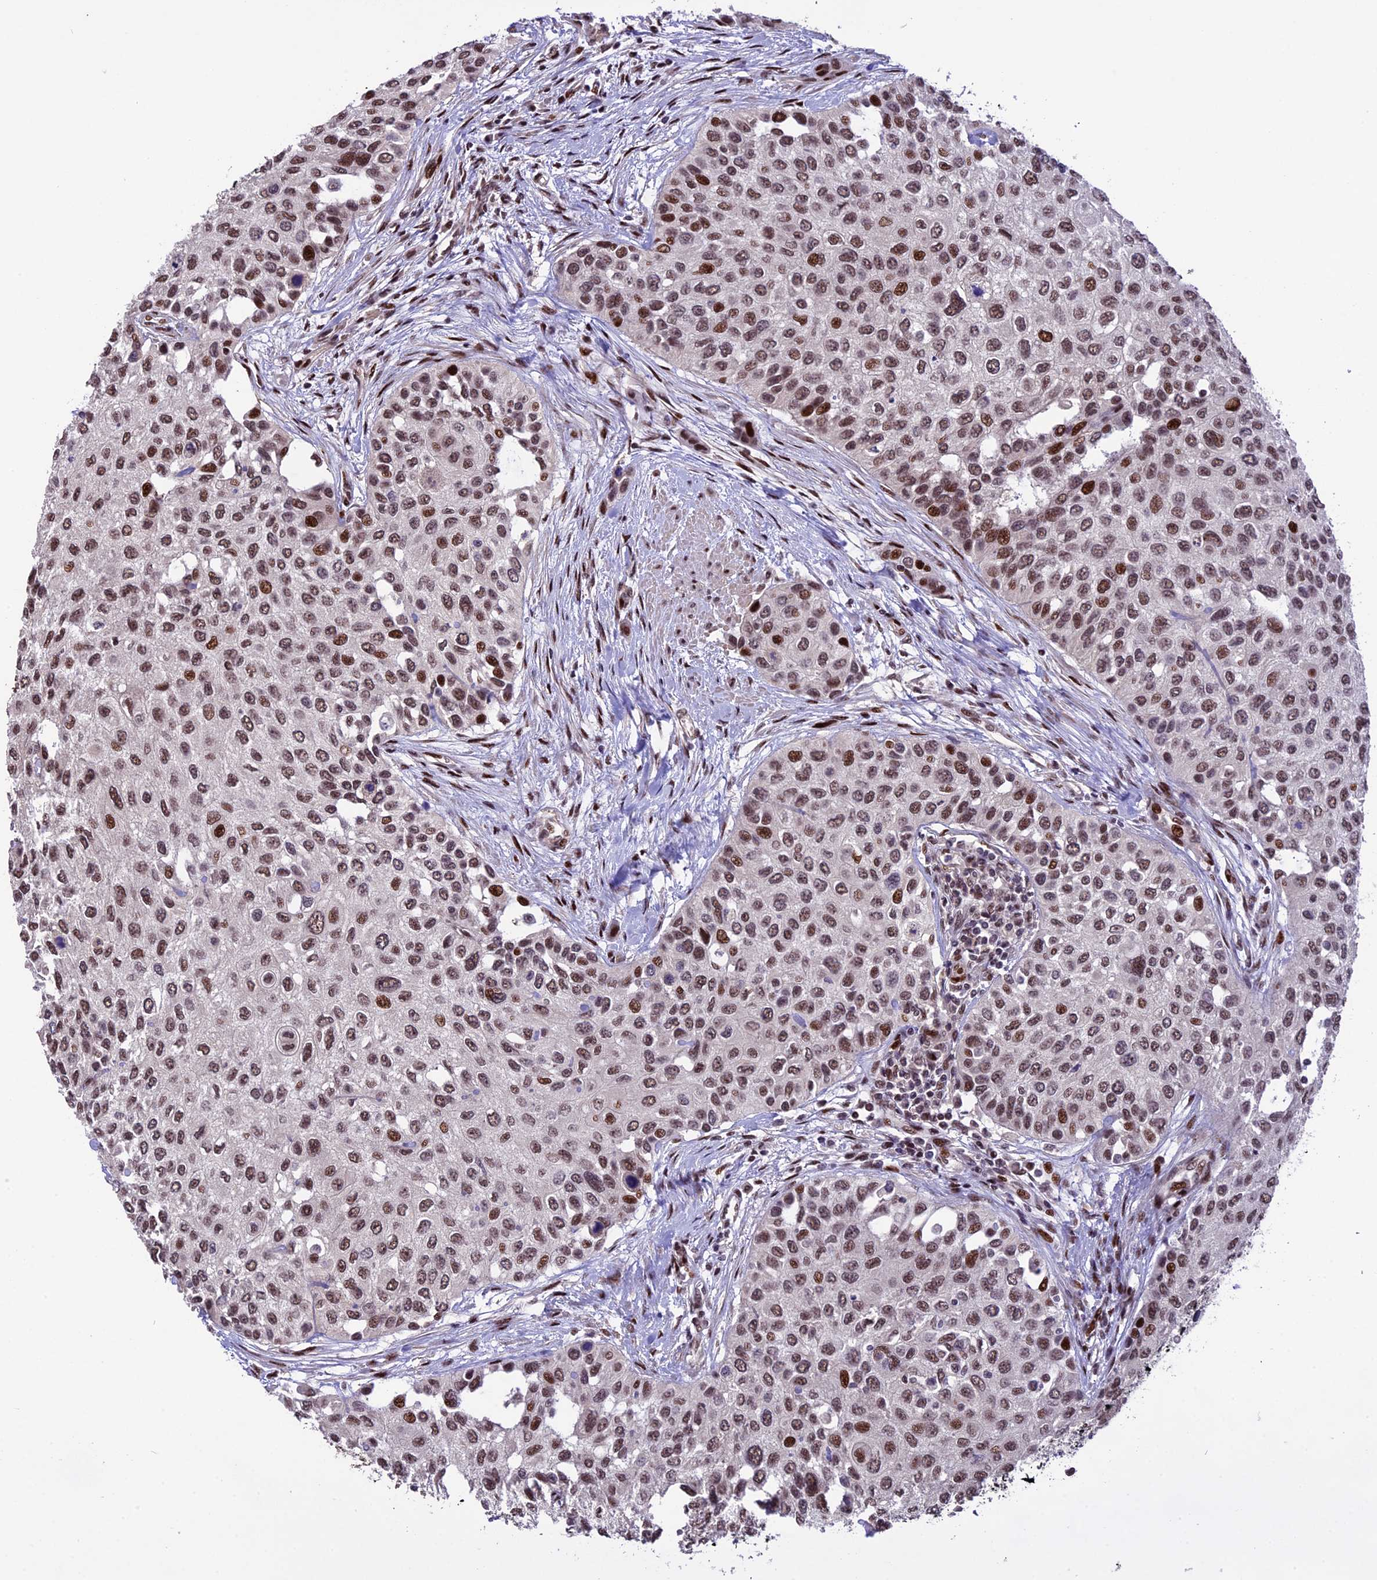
{"staining": {"intensity": "moderate", "quantity": ">75%", "location": "nuclear"}, "tissue": "urothelial cancer", "cell_type": "Tumor cells", "image_type": "cancer", "snomed": [{"axis": "morphology", "description": "Normal tissue, NOS"}, {"axis": "morphology", "description": "Urothelial carcinoma, High grade"}, {"axis": "topography", "description": "Vascular tissue"}, {"axis": "topography", "description": "Urinary bladder"}], "caption": "This image exhibits urothelial cancer stained with immunohistochemistry (IHC) to label a protein in brown. The nuclear of tumor cells show moderate positivity for the protein. Nuclei are counter-stained blue.", "gene": "TCP11L2", "patient": {"sex": "female", "age": 56}}